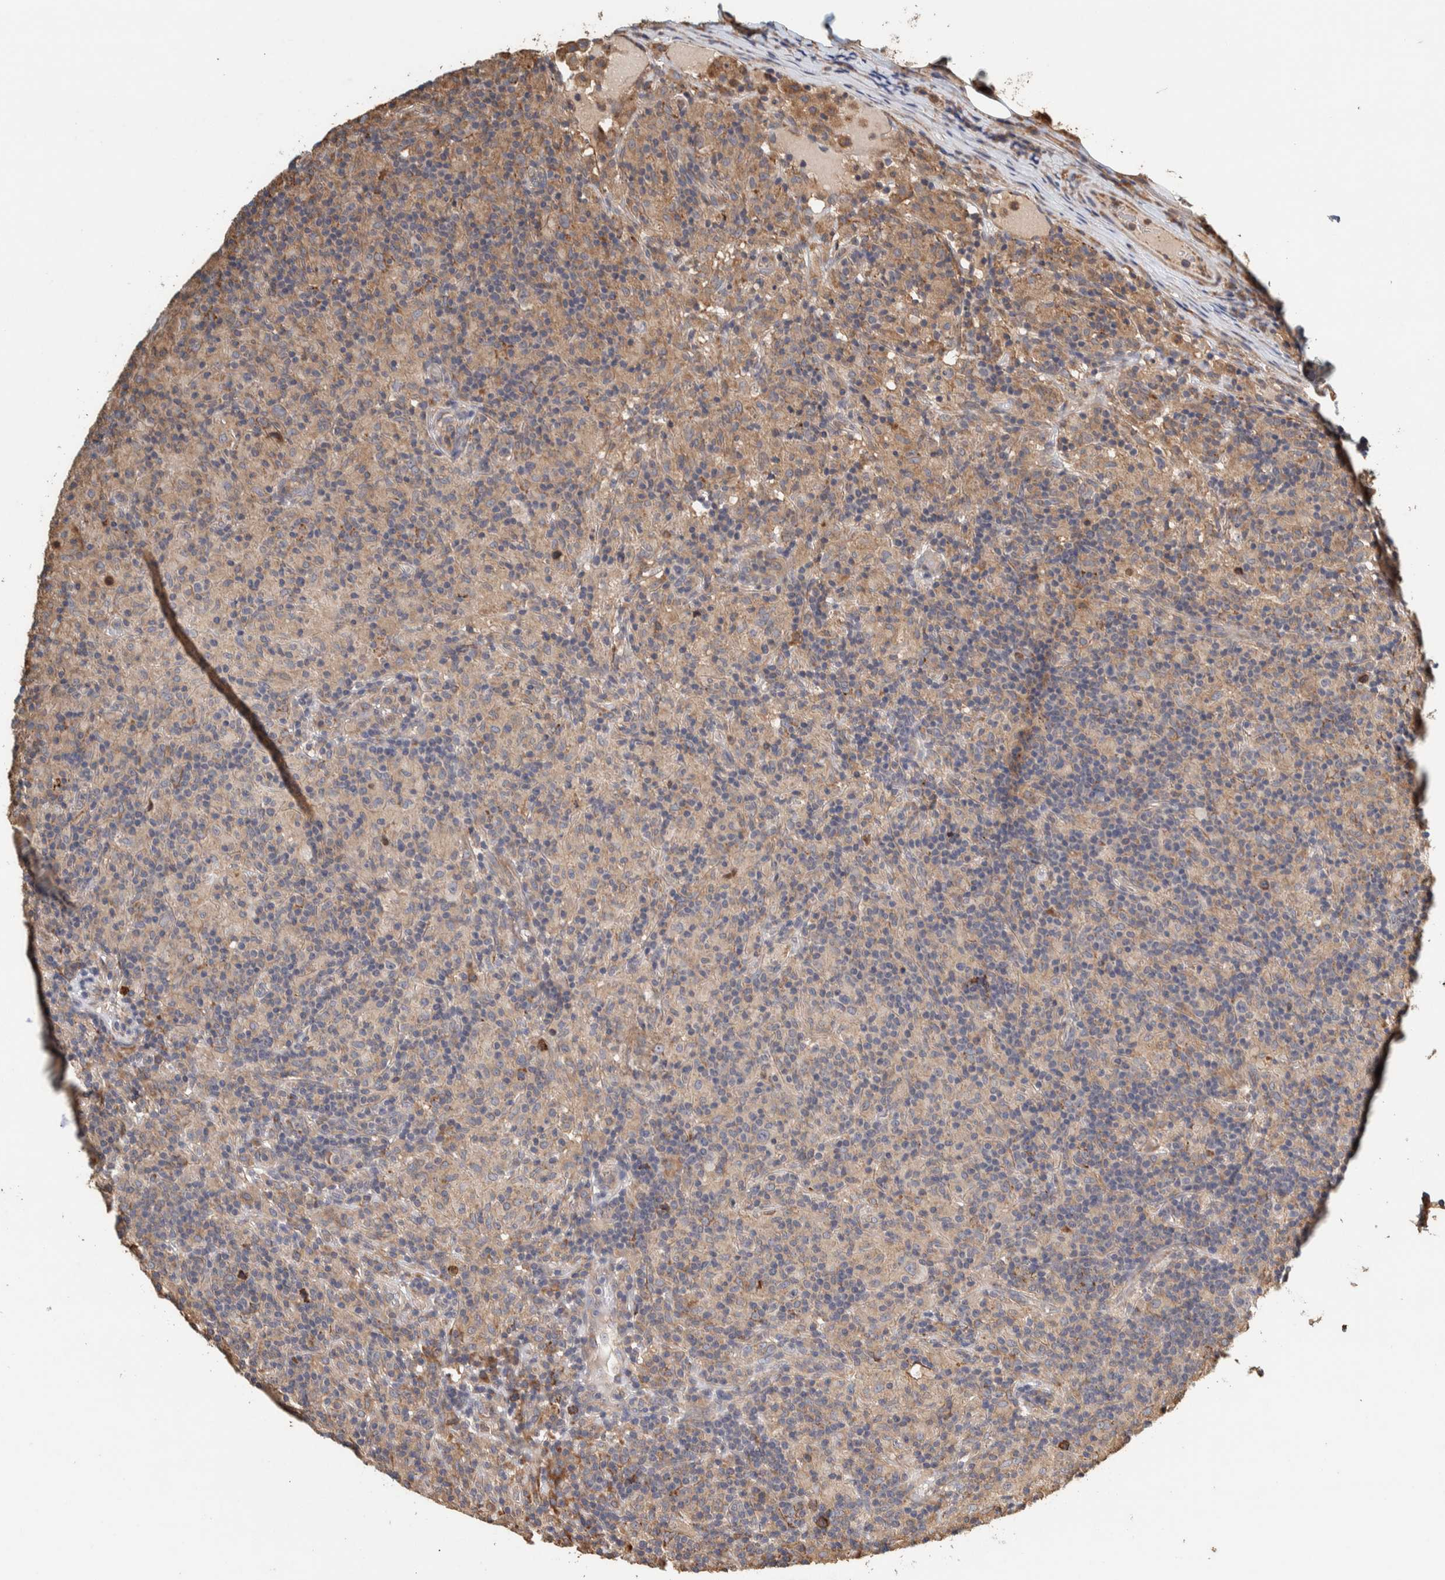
{"staining": {"intensity": "weak", "quantity": "<25%", "location": "cytoplasmic/membranous"}, "tissue": "lymphoma", "cell_type": "Tumor cells", "image_type": "cancer", "snomed": [{"axis": "morphology", "description": "Hodgkin's disease, NOS"}, {"axis": "topography", "description": "Lymph node"}], "caption": "This is an immunohistochemistry histopathology image of human Hodgkin's disease. There is no expression in tumor cells.", "gene": "PLA2G3", "patient": {"sex": "male", "age": 70}}